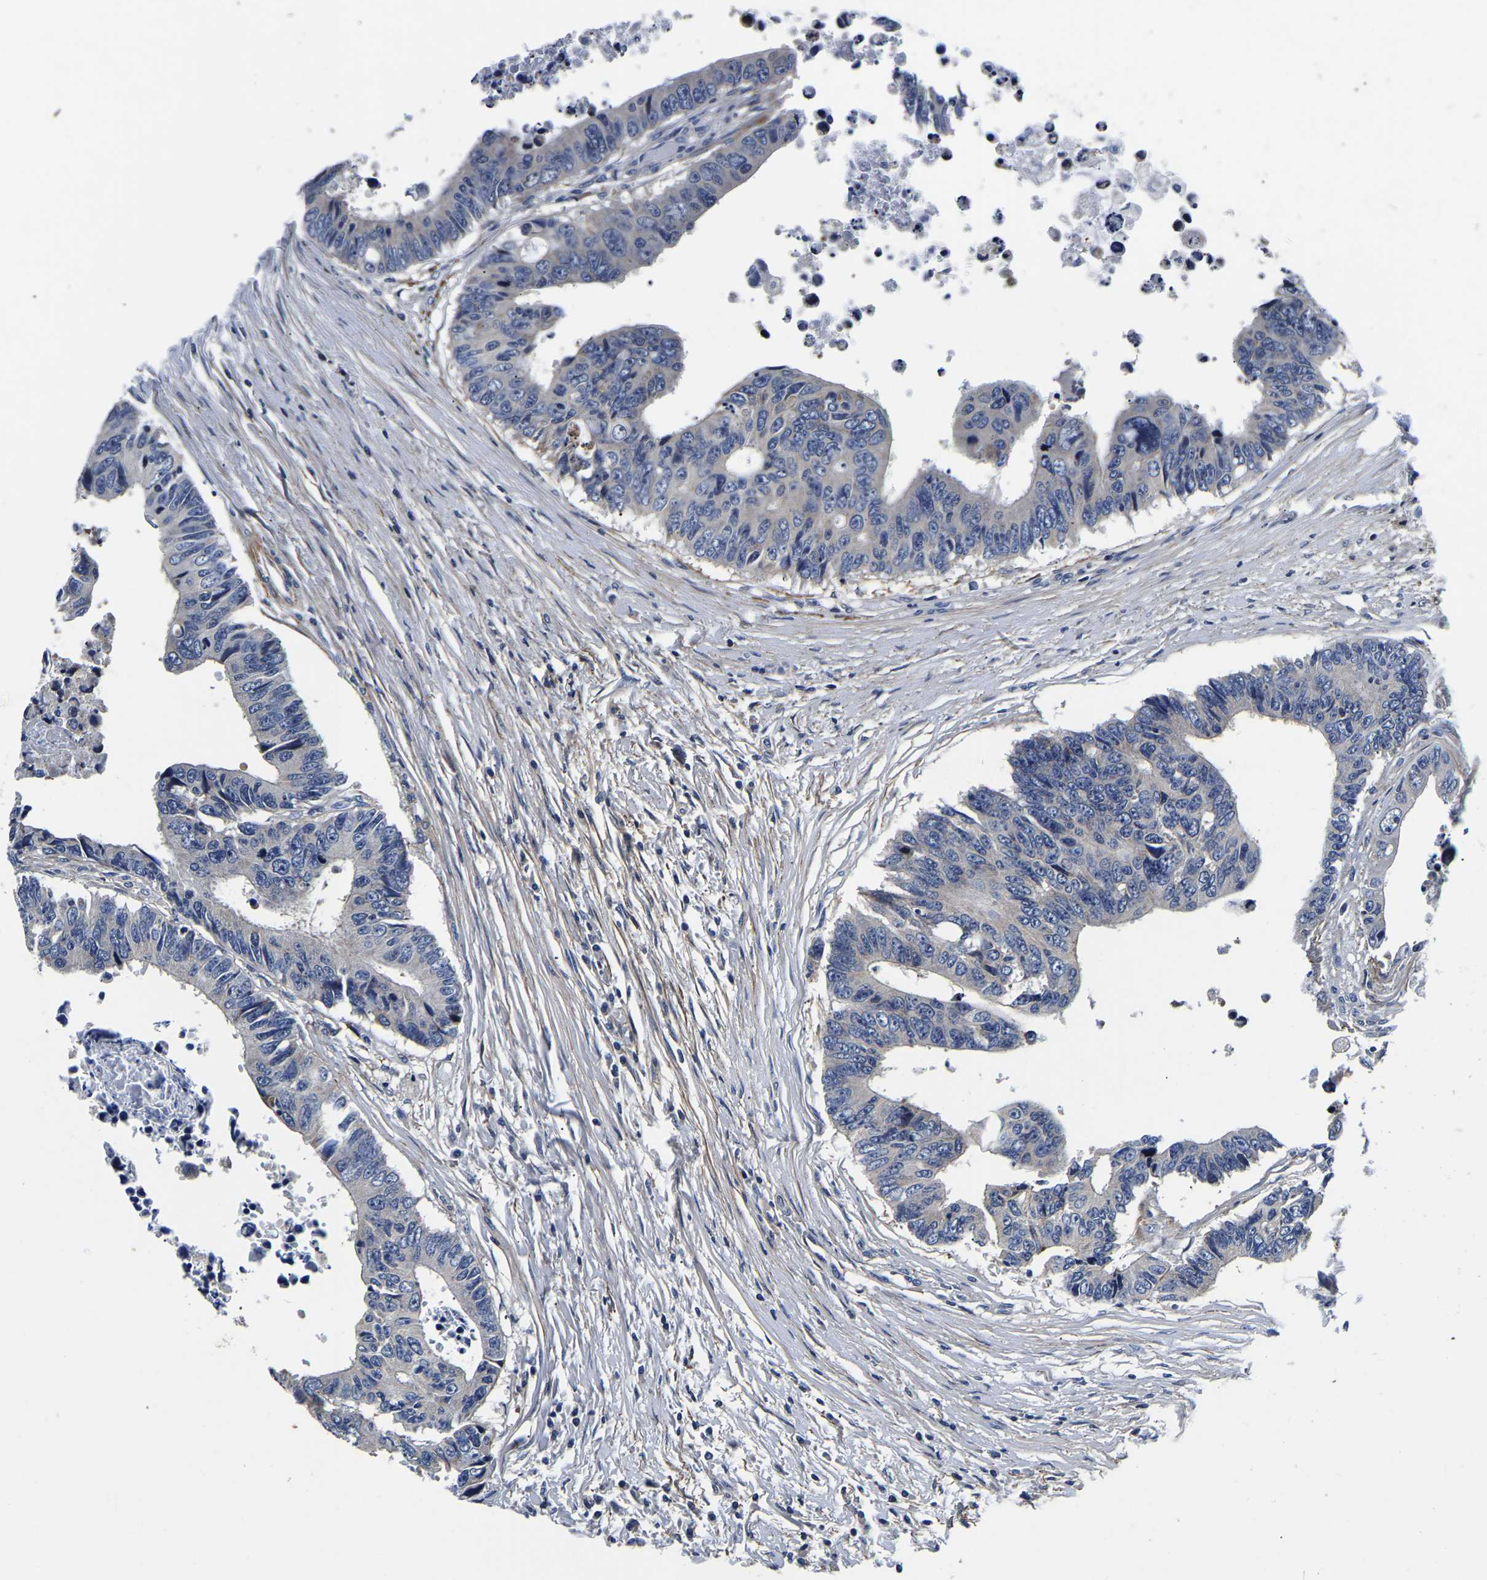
{"staining": {"intensity": "negative", "quantity": "none", "location": "none"}, "tissue": "colorectal cancer", "cell_type": "Tumor cells", "image_type": "cancer", "snomed": [{"axis": "morphology", "description": "Adenocarcinoma, NOS"}, {"axis": "topography", "description": "Rectum"}], "caption": "DAB (3,3'-diaminobenzidine) immunohistochemical staining of colorectal cancer reveals no significant expression in tumor cells.", "gene": "KCTD17", "patient": {"sex": "male", "age": 84}}